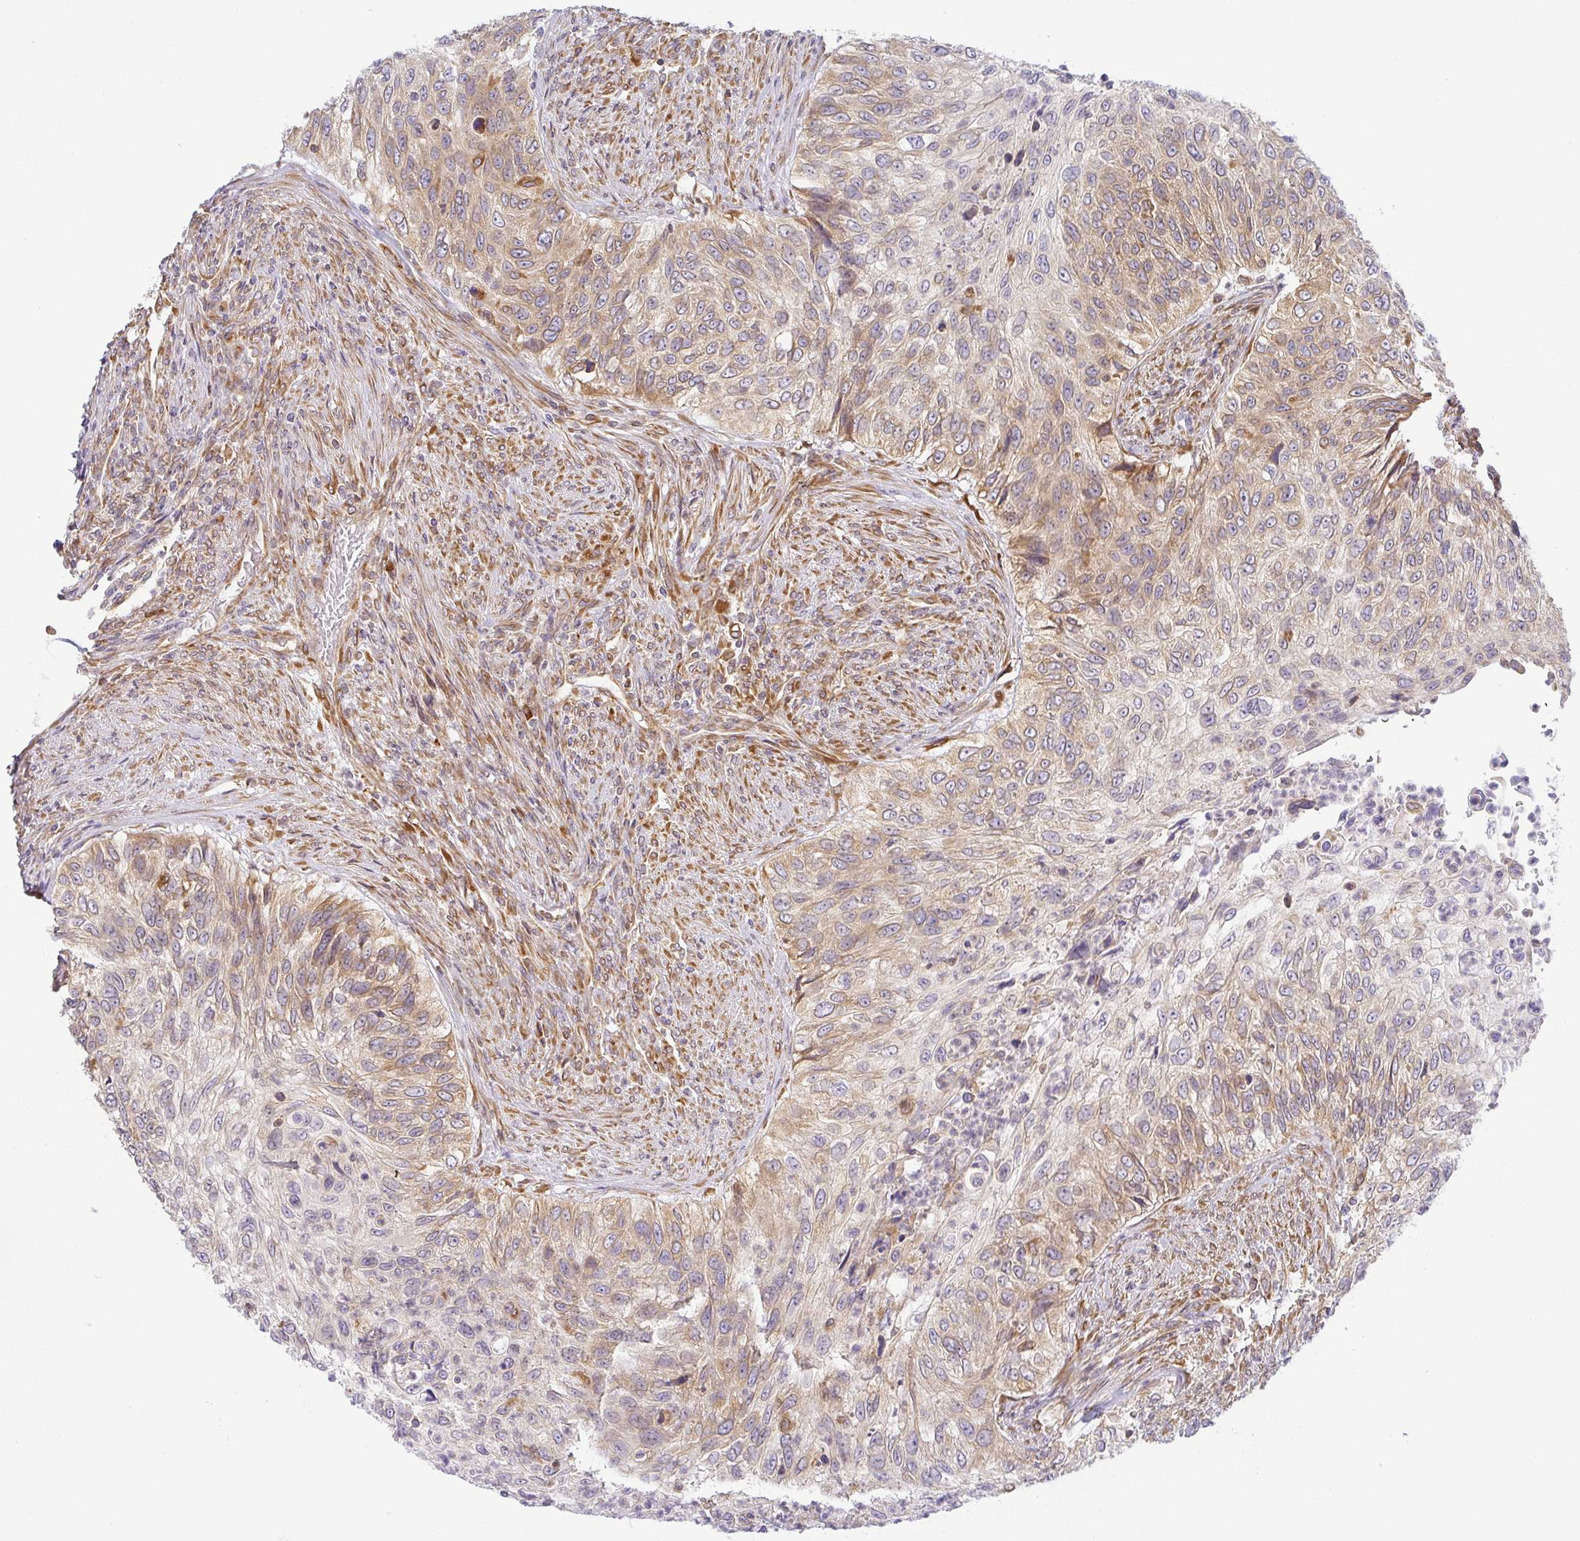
{"staining": {"intensity": "moderate", "quantity": "25%-75%", "location": "cytoplasmic/membranous"}, "tissue": "urothelial cancer", "cell_type": "Tumor cells", "image_type": "cancer", "snomed": [{"axis": "morphology", "description": "Urothelial carcinoma, High grade"}, {"axis": "topography", "description": "Urinary bladder"}], "caption": "Immunohistochemical staining of urothelial cancer reveals medium levels of moderate cytoplasmic/membranous staining in about 25%-75% of tumor cells. (brown staining indicates protein expression, while blue staining denotes nuclei).", "gene": "DERL2", "patient": {"sex": "female", "age": 60}}